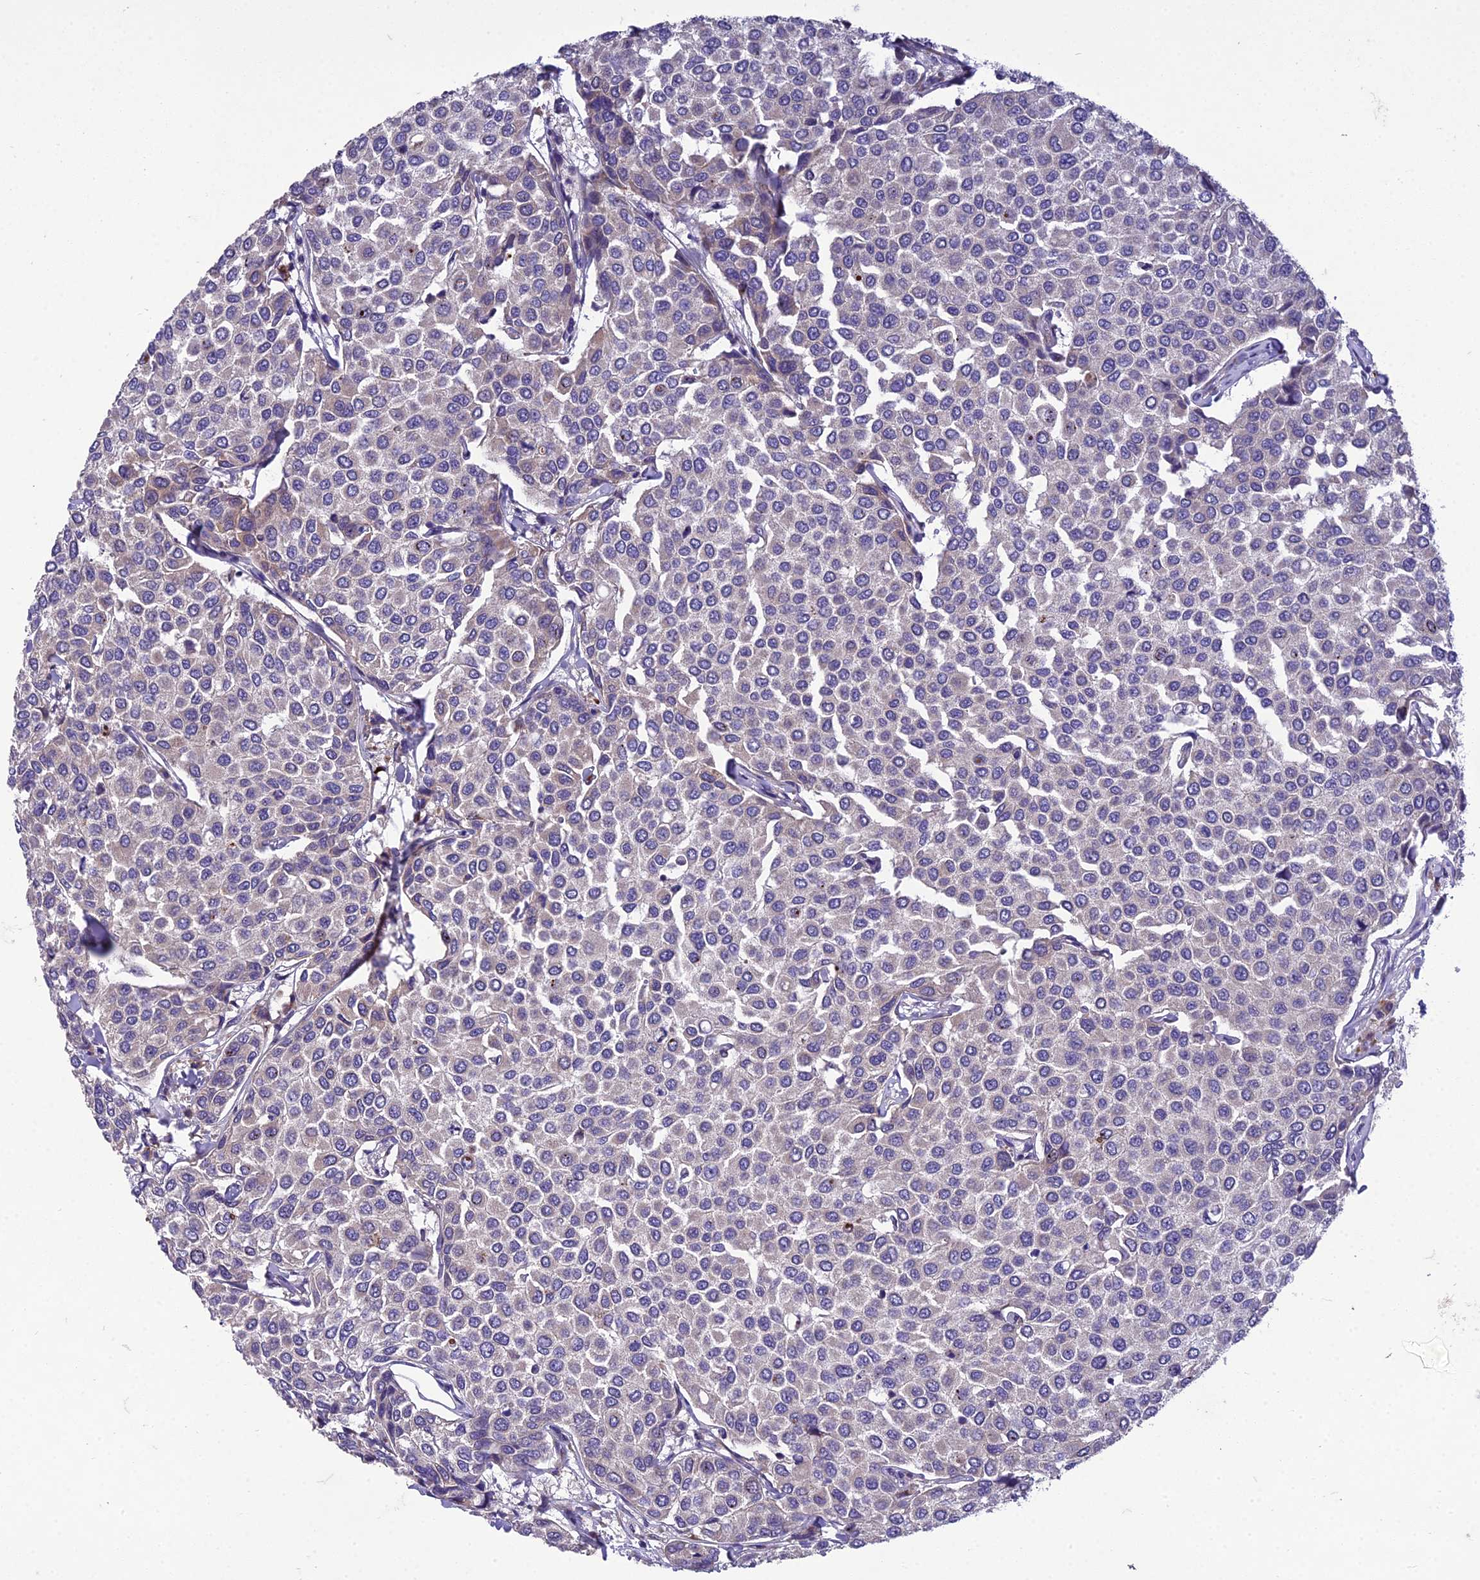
{"staining": {"intensity": "negative", "quantity": "none", "location": "none"}, "tissue": "breast cancer", "cell_type": "Tumor cells", "image_type": "cancer", "snomed": [{"axis": "morphology", "description": "Duct carcinoma"}, {"axis": "topography", "description": "Breast"}], "caption": "Immunohistochemistry (IHC) micrograph of neoplastic tissue: invasive ductal carcinoma (breast) stained with DAB shows no significant protein staining in tumor cells.", "gene": "ADIPOR2", "patient": {"sex": "female", "age": 55}}